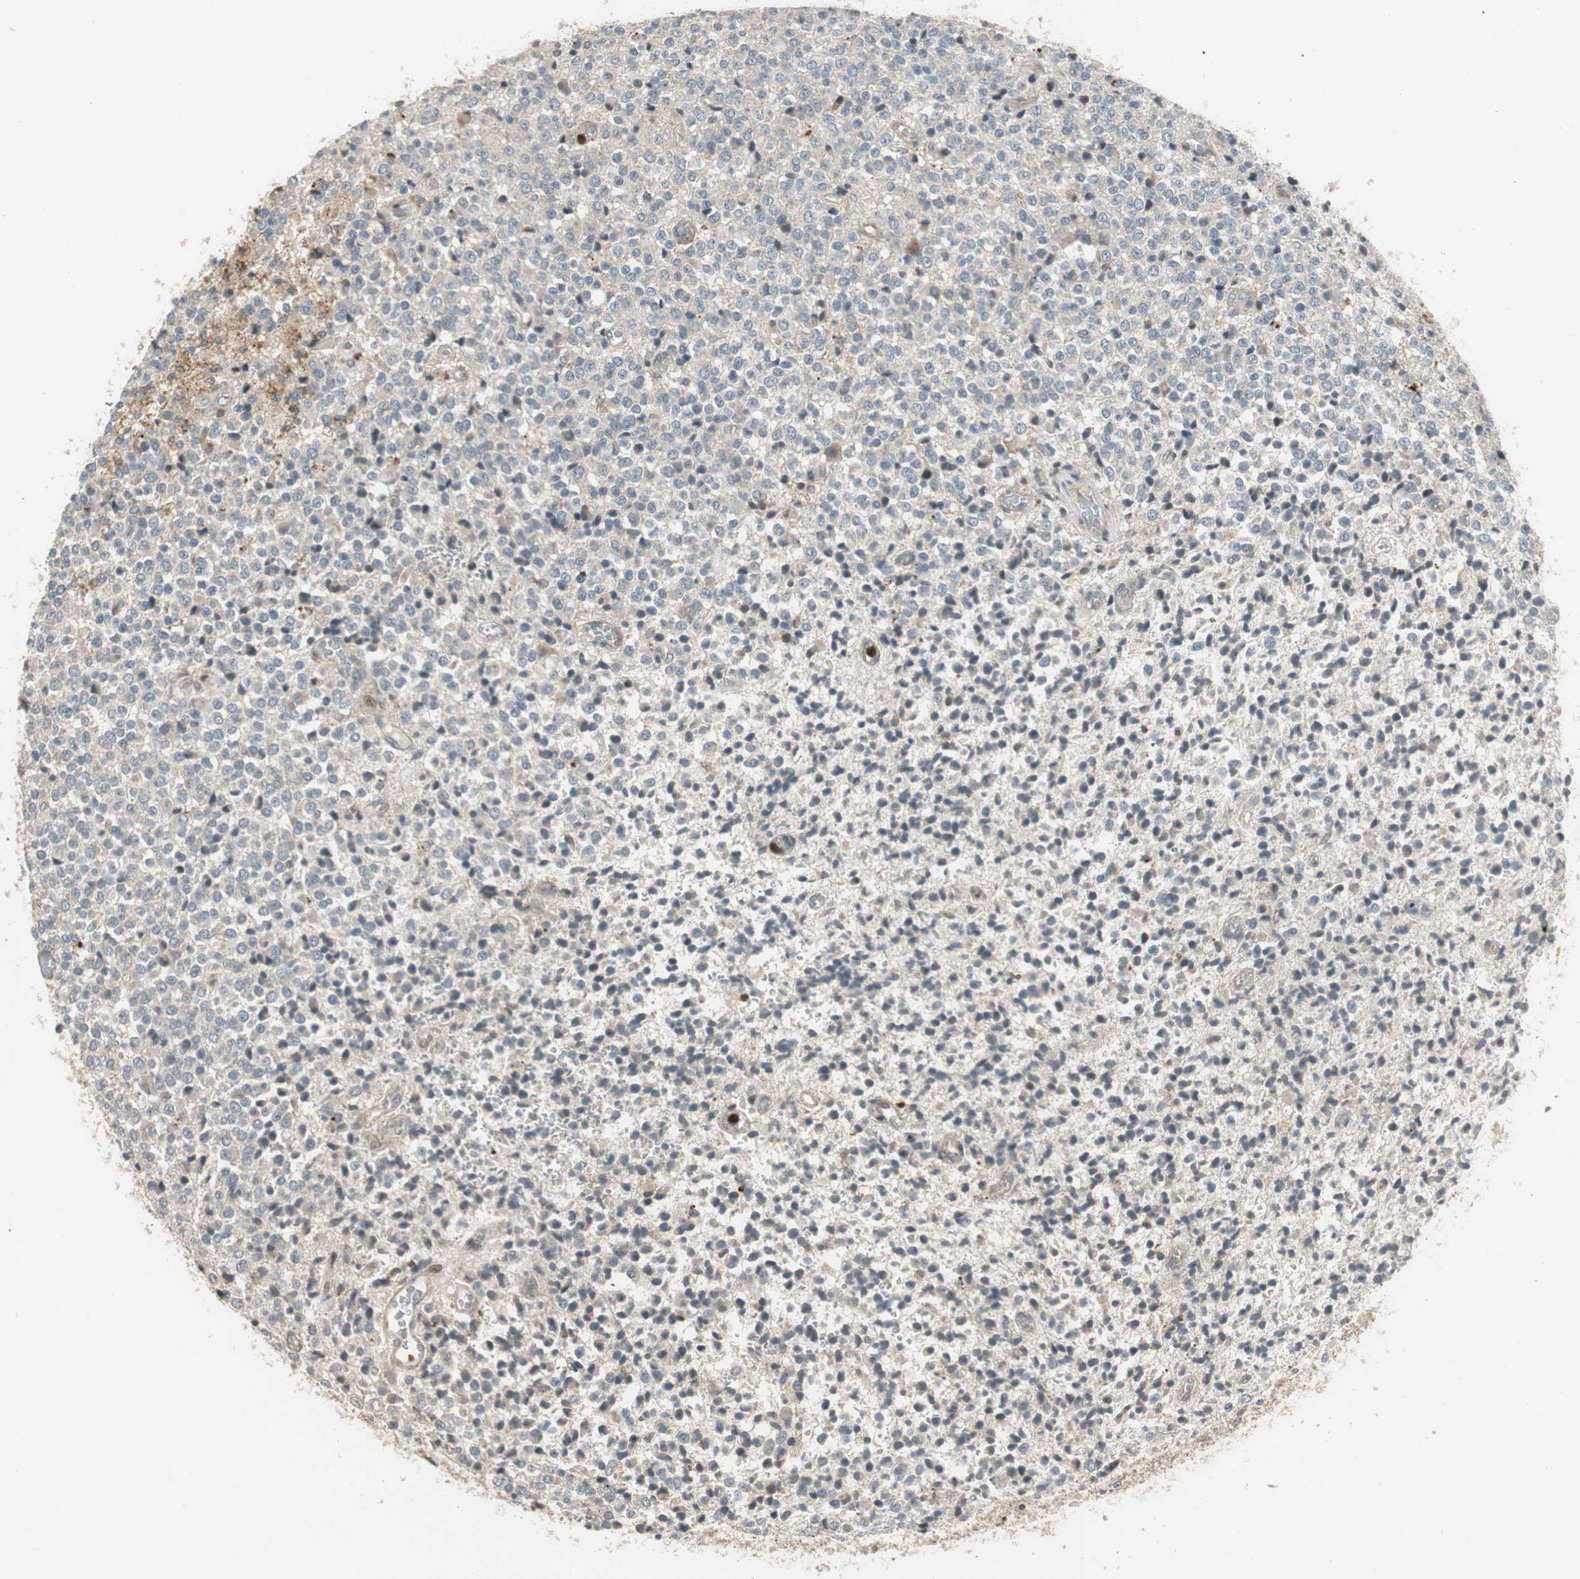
{"staining": {"intensity": "weak", "quantity": "<25%", "location": "cytoplasmic/membranous"}, "tissue": "glioma", "cell_type": "Tumor cells", "image_type": "cancer", "snomed": [{"axis": "morphology", "description": "Glioma, malignant, High grade"}, {"axis": "topography", "description": "pancreas cauda"}], "caption": "Immunohistochemistry image of neoplastic tissue: malignant glioma (high-grade) stained with DAB shows no significant protein expression in tumor cells.", "gene": "SNX4", "patient": {"sex": "male", "age": 60}}